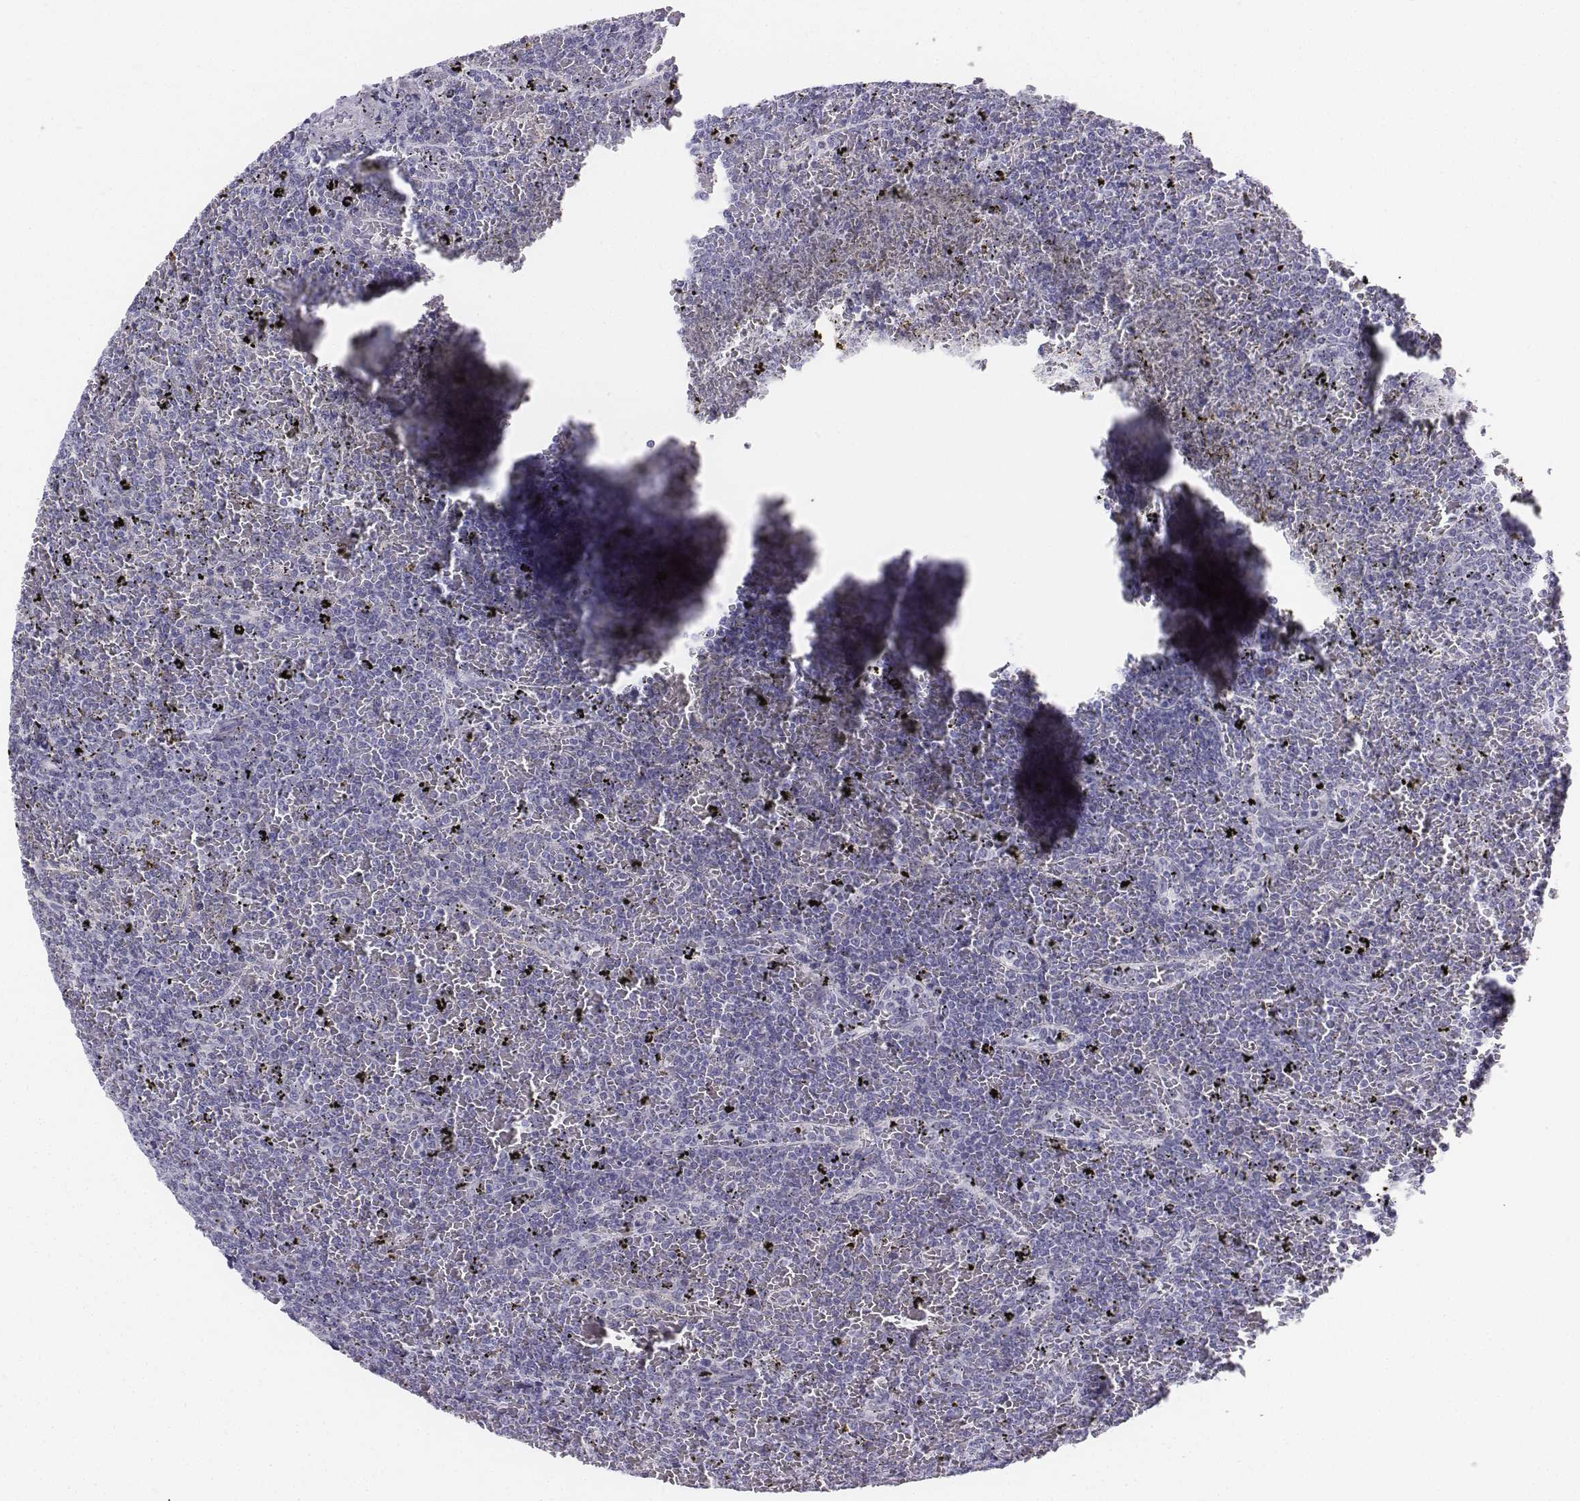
{"staining": {"intensity": "negative", "quantity": "none", "location": "none"}, "tissue": "lymphoma", "cell_type": "Tumor cells", "image_type": "cancer", "snomed": [{"axis": "morphology", "description": "Malignant lymphoma, non-Hodgkin's type, Low grade"}, {"axis": "topography", "description": "Spleen"}], "caption": "Tumor cells are negative for protein expression in human malignant lymphoma, non-Hodgkin's type (low-grade).", "gene": "TH", "patient": {"sex": "female", "age": 77}}